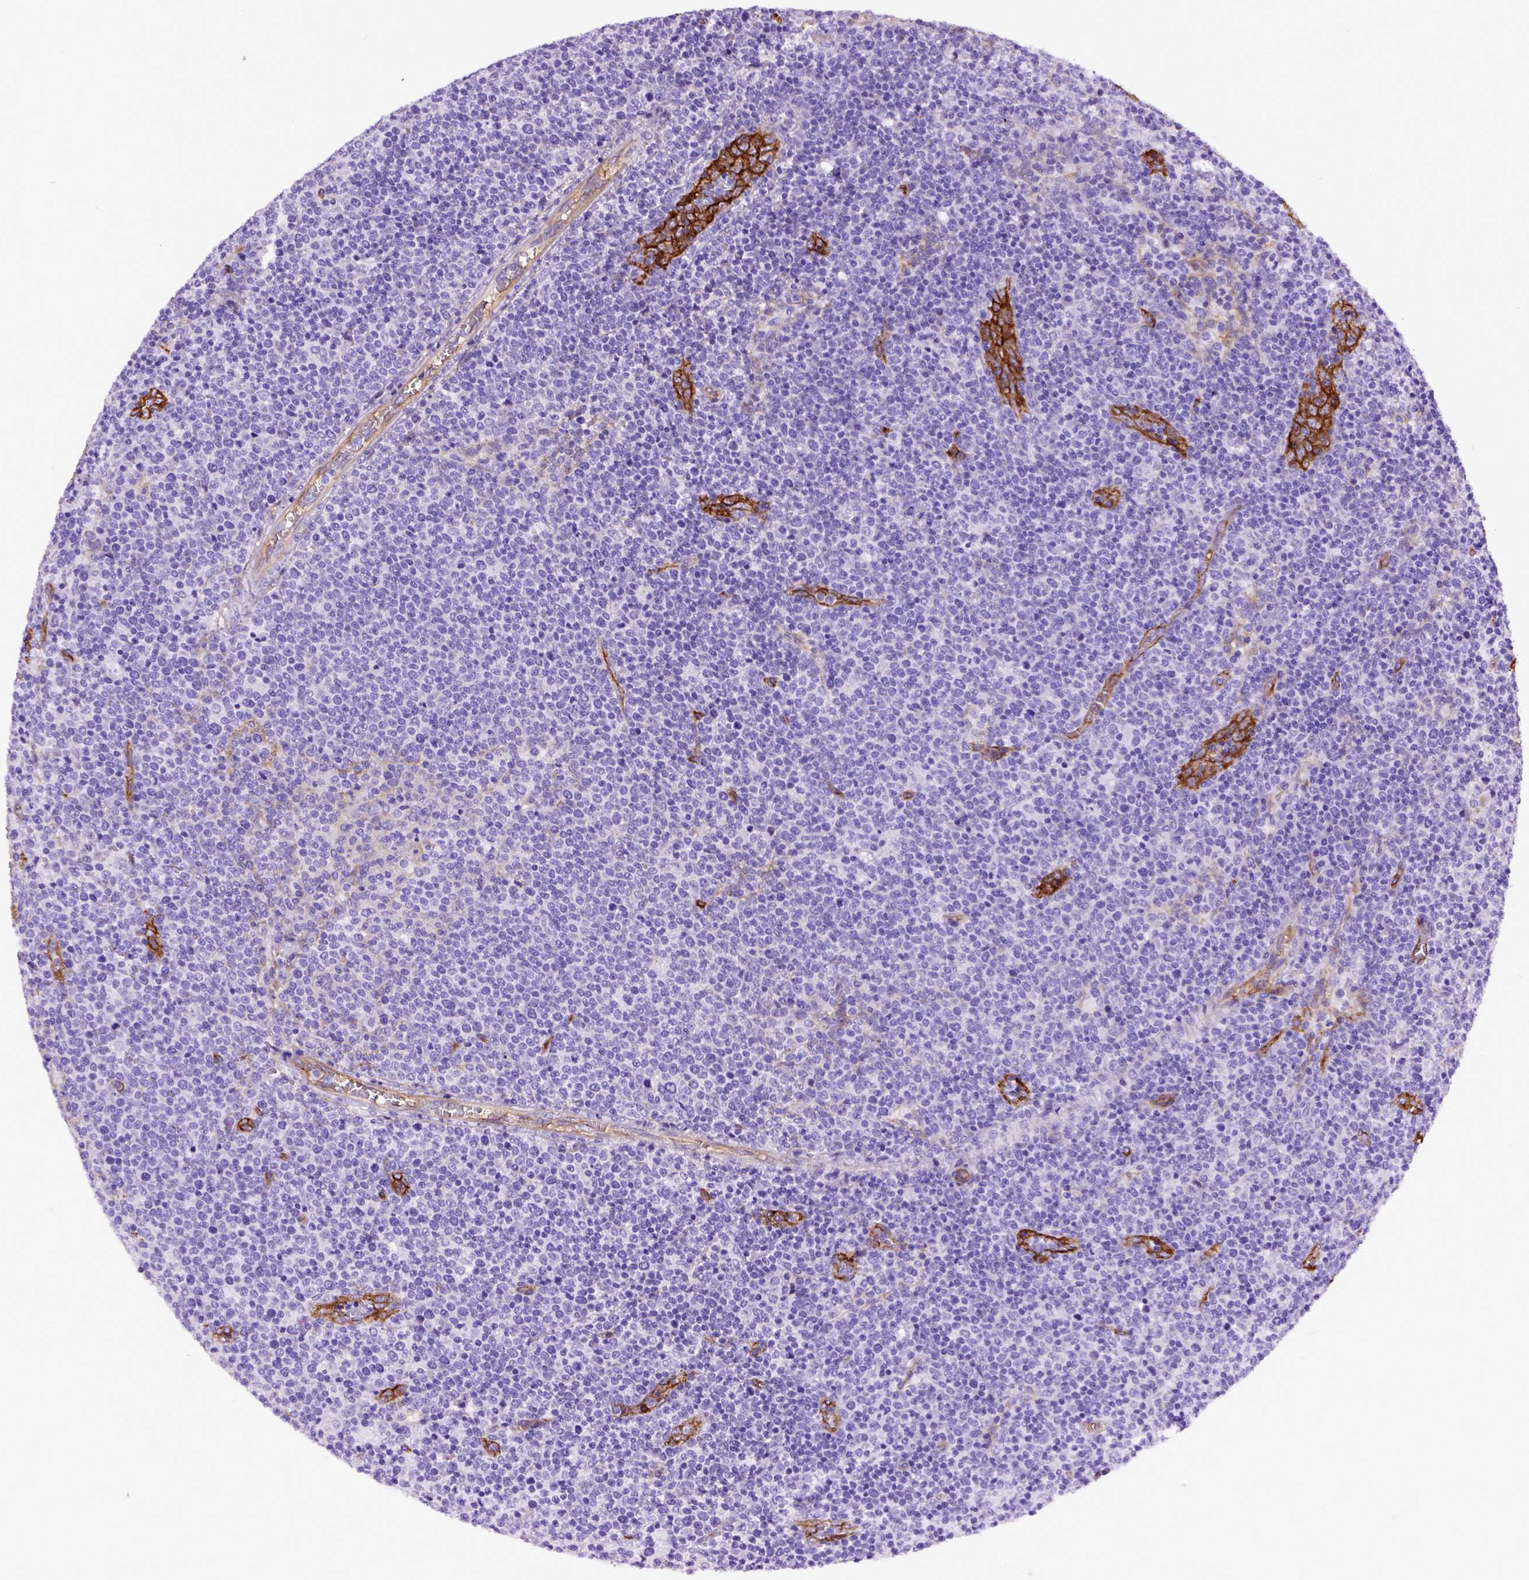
{"staining": {"intensity": "negative", "quantity": "none", "location": "none"}, "tissue": "lymphoma", "cell_type": "Tumor cells", "image_type": "cancer", "snomed": [{"axis": "morphology", "description": "Malignant lymphoma, non-Hodgkin's type, High grade"}, {"axis": "topography", "description": "Lymph node"}], "caption": "The photomicrograph exhibits no staining of tumor cells in lymphoma.", "gene": "ENG", "patient": {"sex": "male", "age": 61}}